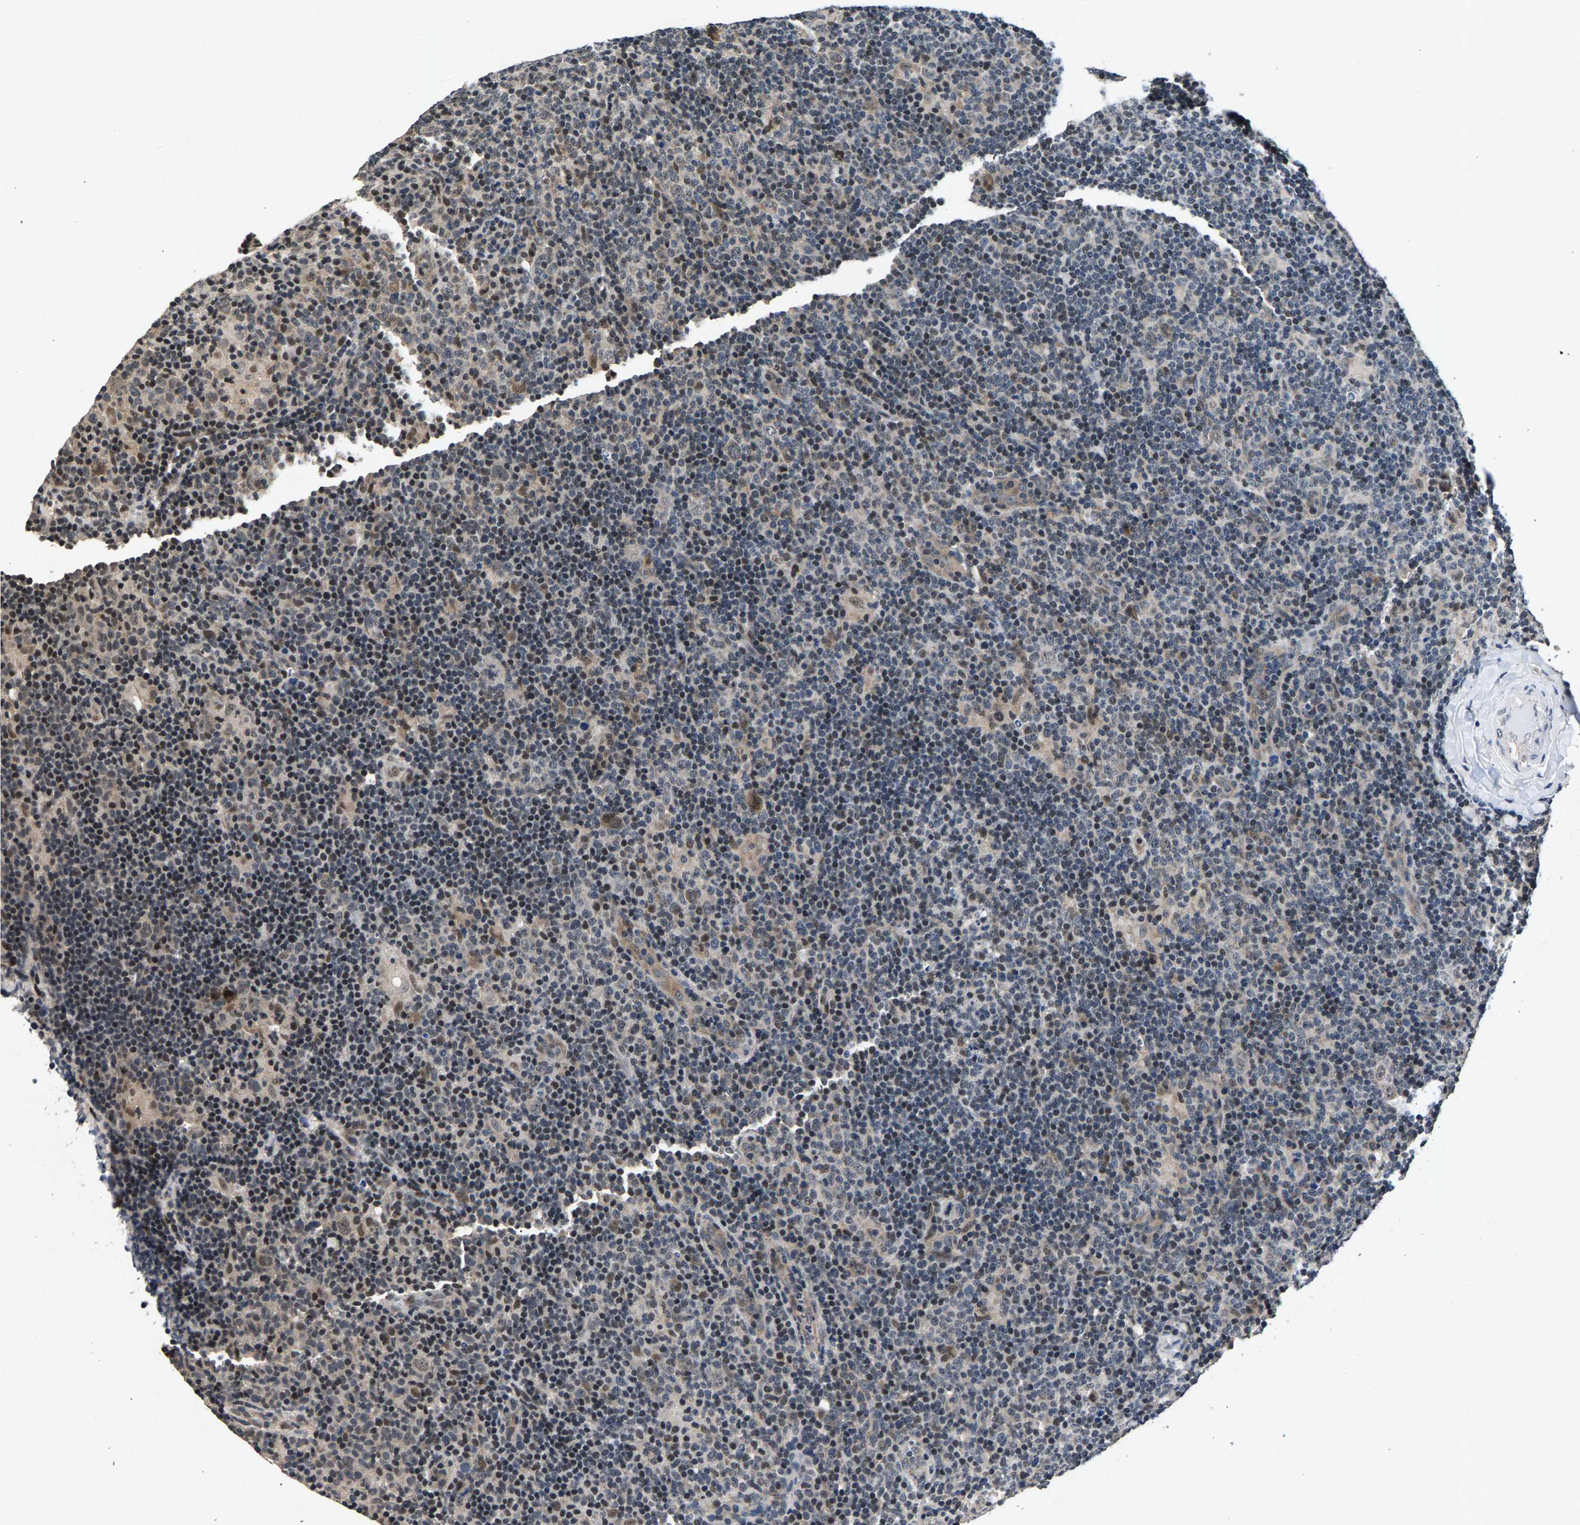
{"staining": {"intensity": "weak", "quantity": "25%-75%", "location": "nuclear"}, "tissue": "lymphoma", "cell_type": "Tumor cells", "image_type": "cancer", "snomed": [{"axis": "morphology", "description": "Hodgkin's disease, NOS"}, {"axis": "topography", "description": "Lymph node"}], "caption": "Weak nuclear protein positivity is appreciated in about 25%-75% of tumor cells in lymphoma. Using DAB (3,3'-diaminobenzidine) (brown) and hematoxylin (blue) stains, captured at high magnification using brightfield microscopy.", "gene": "RBM33", "patient": {"sex": "female", "age": 57}}